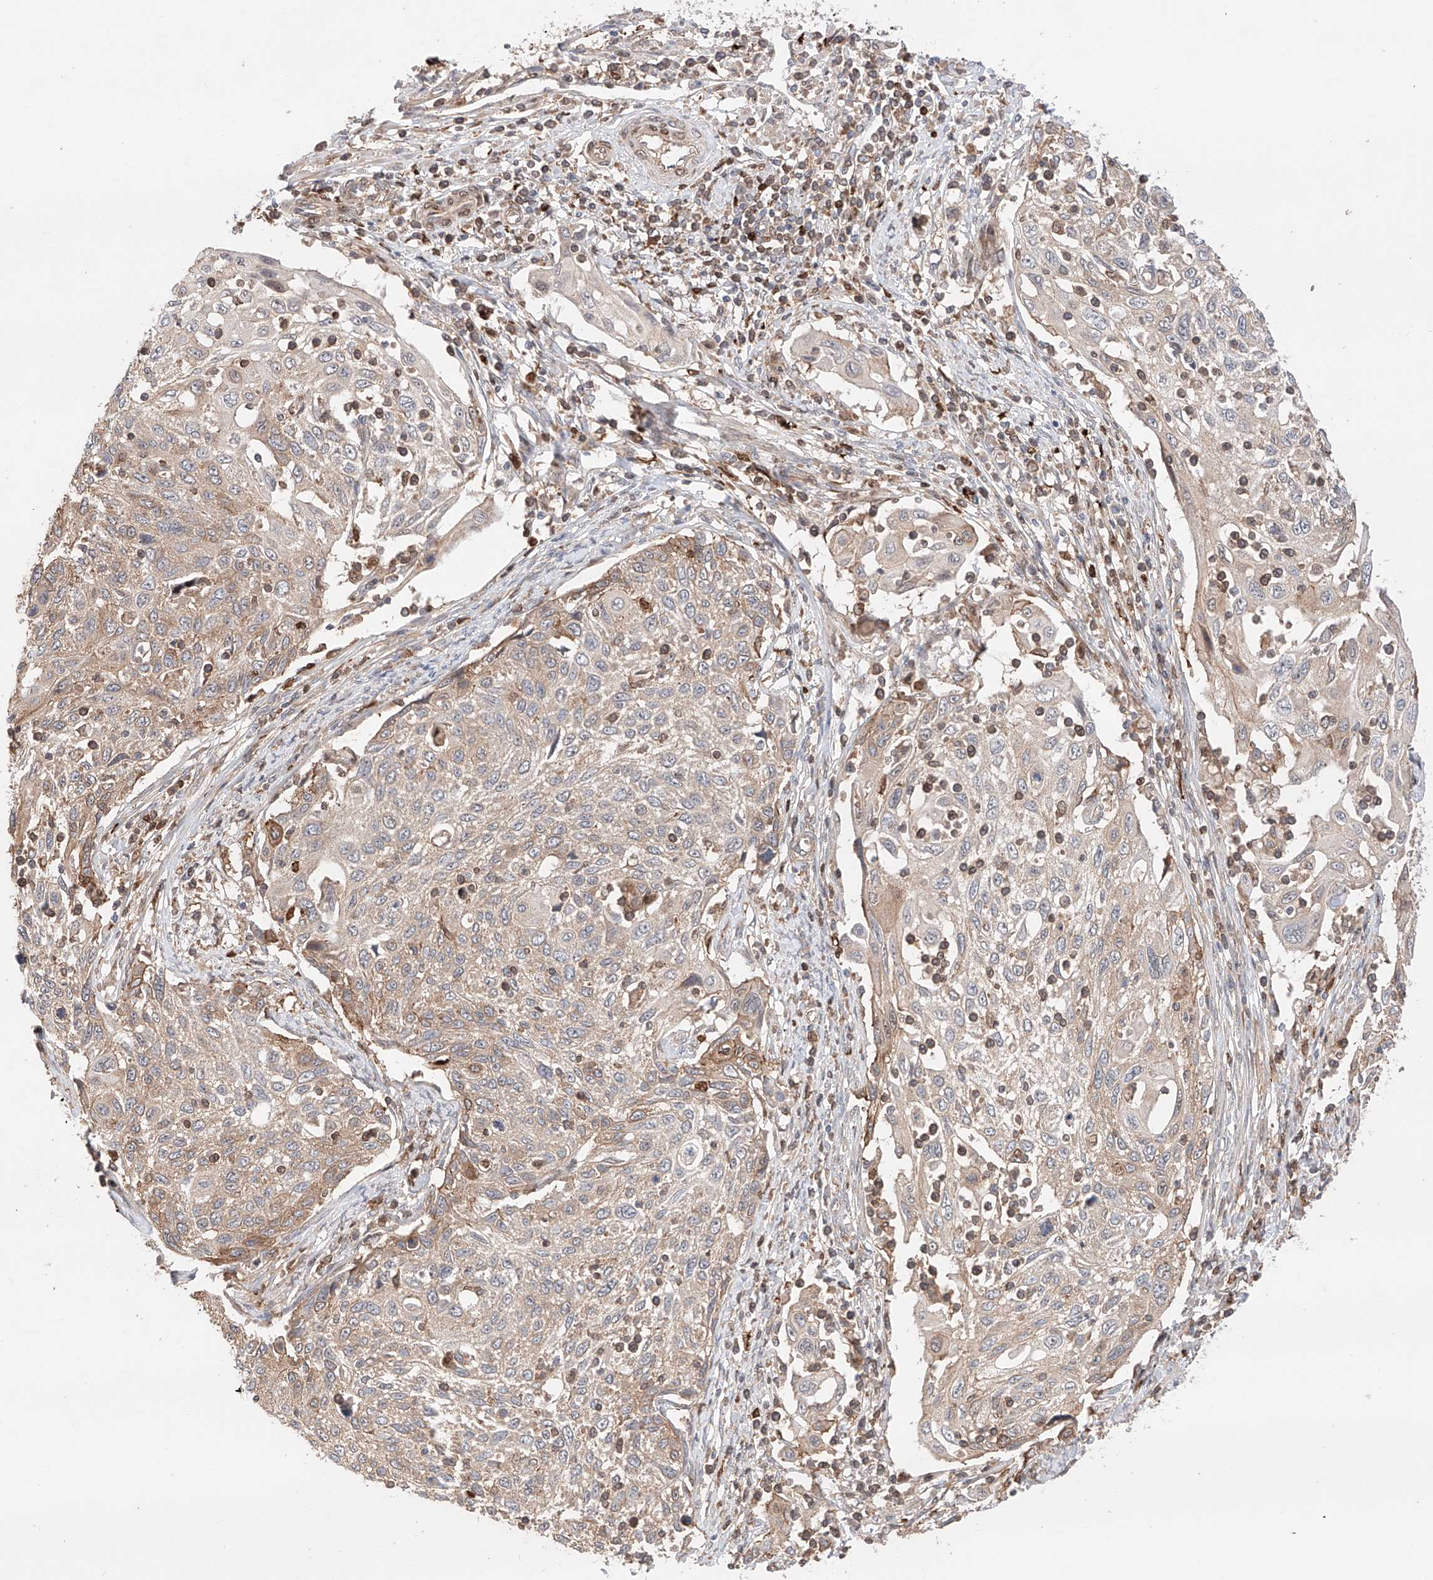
{"staining": {"intensity": "weak", "quantity": "<25%", "location": "cytoplasmic/membranous"}, "tissue": "cervical cancer", "cell_type": "Tumor cells", "image_type": "cancer", "snomed": [{"axis": "morphology", "description": "Squamous cell carcinoma, NOS"}, {"axis": "topography", "description": "Cervix"}], "caption": "Tumor cells show no significant protein positivity in cervical cancer (squamous cell carcinoma).", "gene": "IGSF22", "patient": {"sex": "female", "age": 70}}